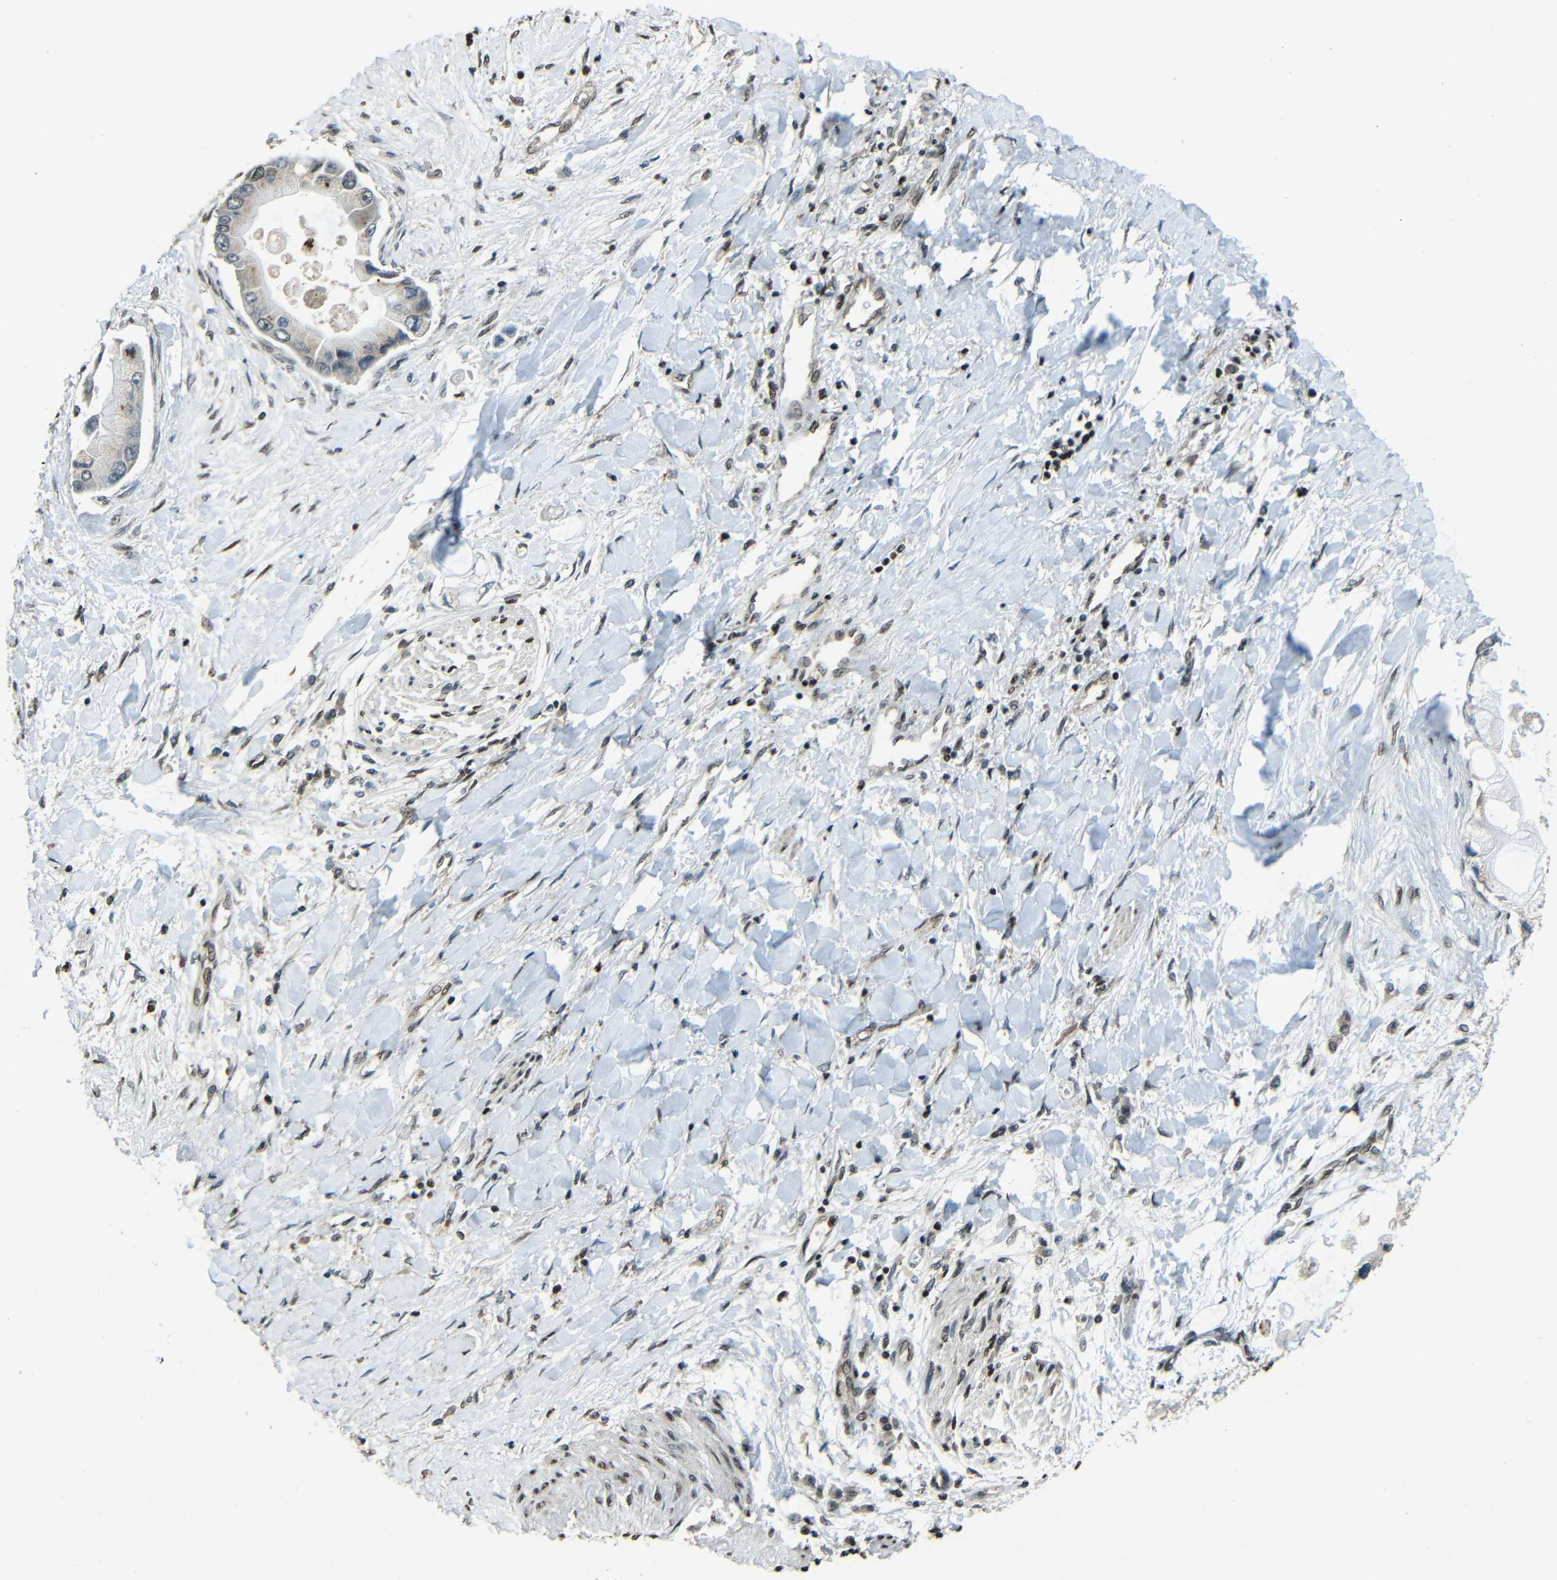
{"staining": {"intensity": "weak", "quantity": "25%-75%", "location": "cytoplasmic/membranous"}, "tissue": "liver cancer", "cell_type": "Tumor cells", "image_type": "cancer", "snomed": [{"axis": "morphology", "description": "Cholangiocarcinoma"}, {"axis": "topography", "description": "Liver"}], "caption": "IHC of human liver cancer shows low levels of weak cytoplasmic/membranous positivity in about 25%-75% of tumor cells. (IHC, brightfield microscopy, high magnification).", "gene": "PSIP1", "patient": {"sex": "male", "age": 50}}